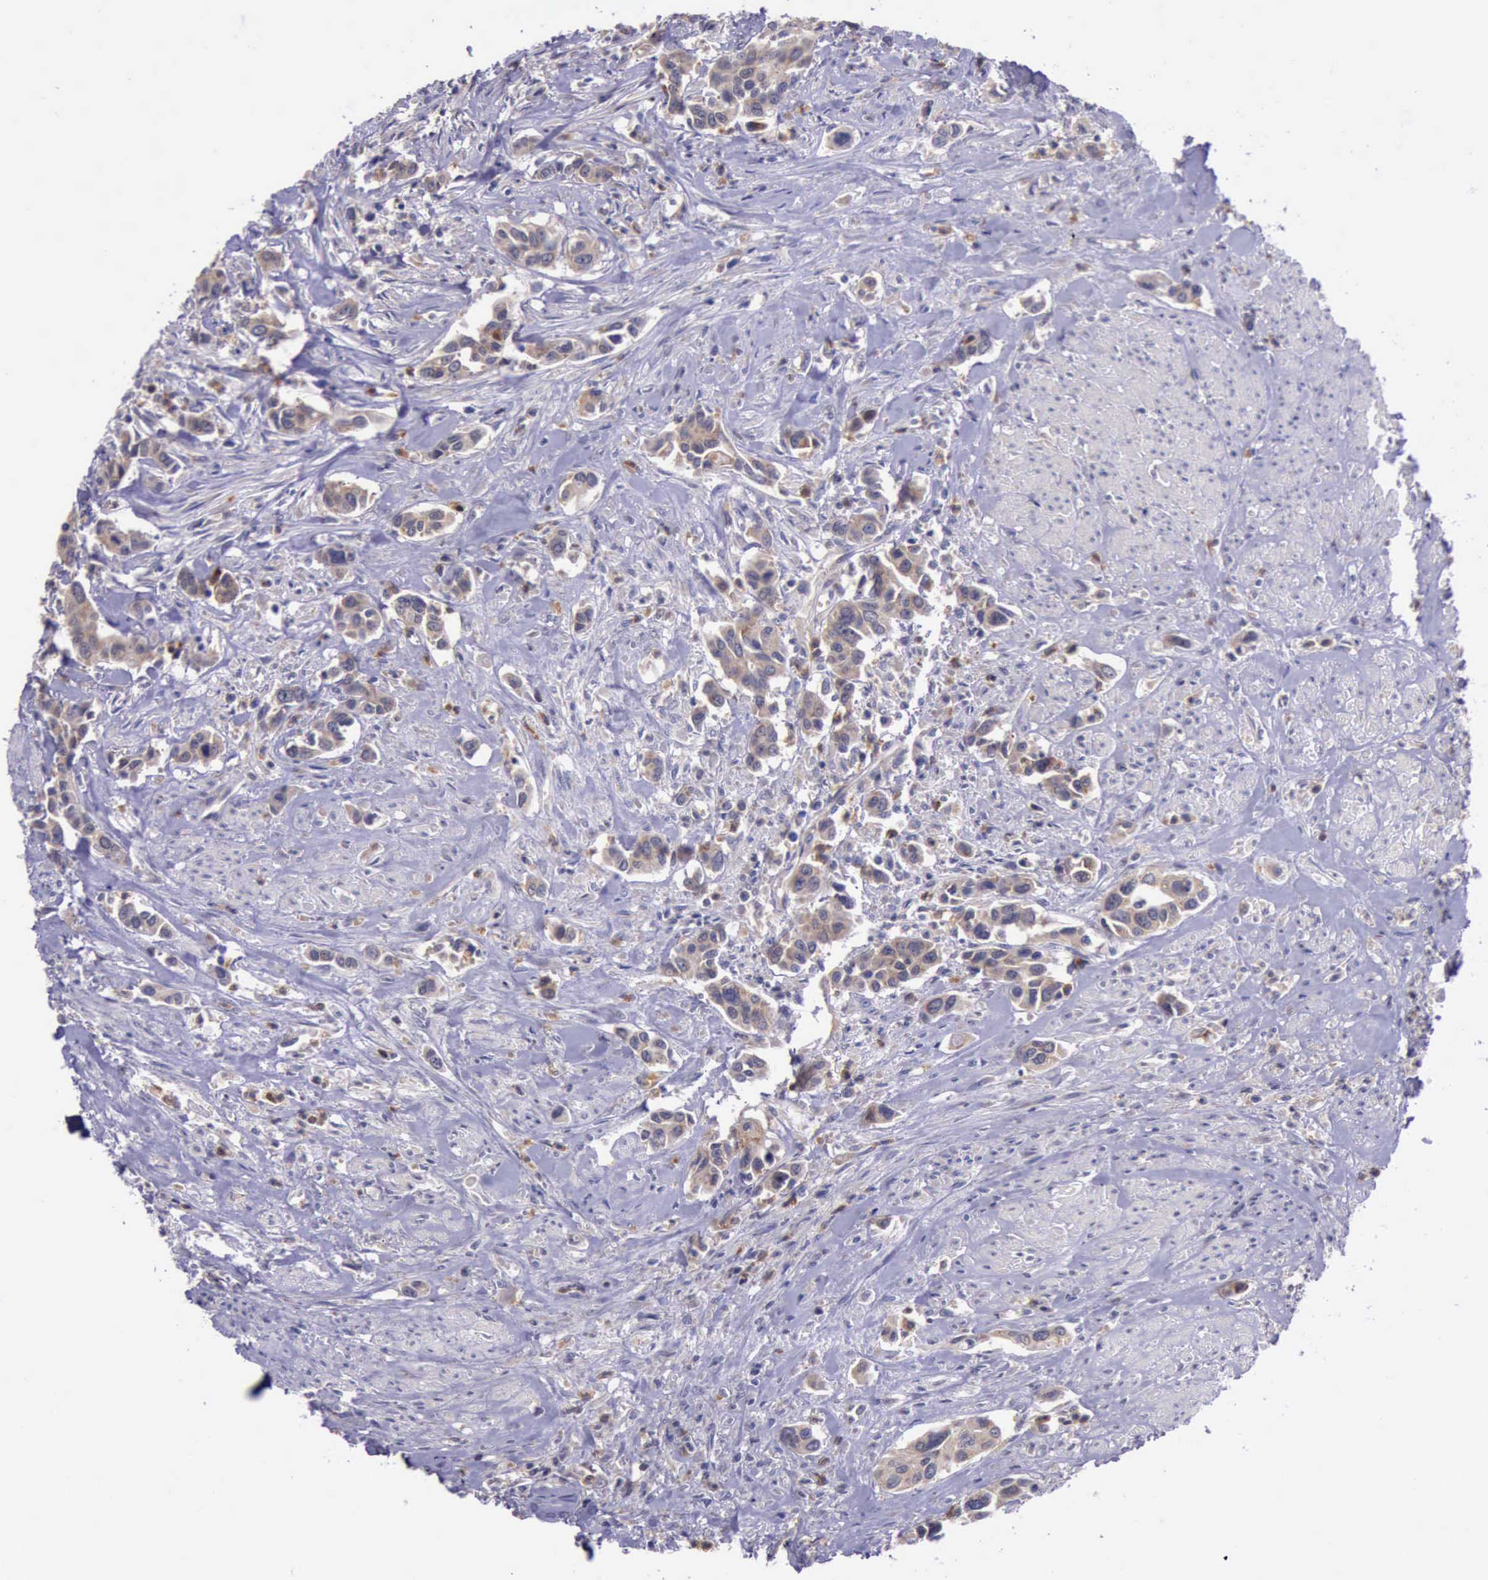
{"staining": {"intensity": "weak", "quantity": ">75%", "location": "cytoplasmic/membranous"}, "tissue": "urothelial cancer", "cell_type": "Tumor cells", "image_type": "cancer", "snomed": [{"axis": "morphology", "description": "Urothelial carcinoma, High grade"}, {"axis": "topography", "description": "Urinary bladder"}], "caption": "A brown stain highlights weak cytoplasmic/membranous positivity of a protein in human urothelial carcinoma (high-grade) tumor cells.", "gene": "PLEK2", "patient": {"sex": "male", "age": 86}}